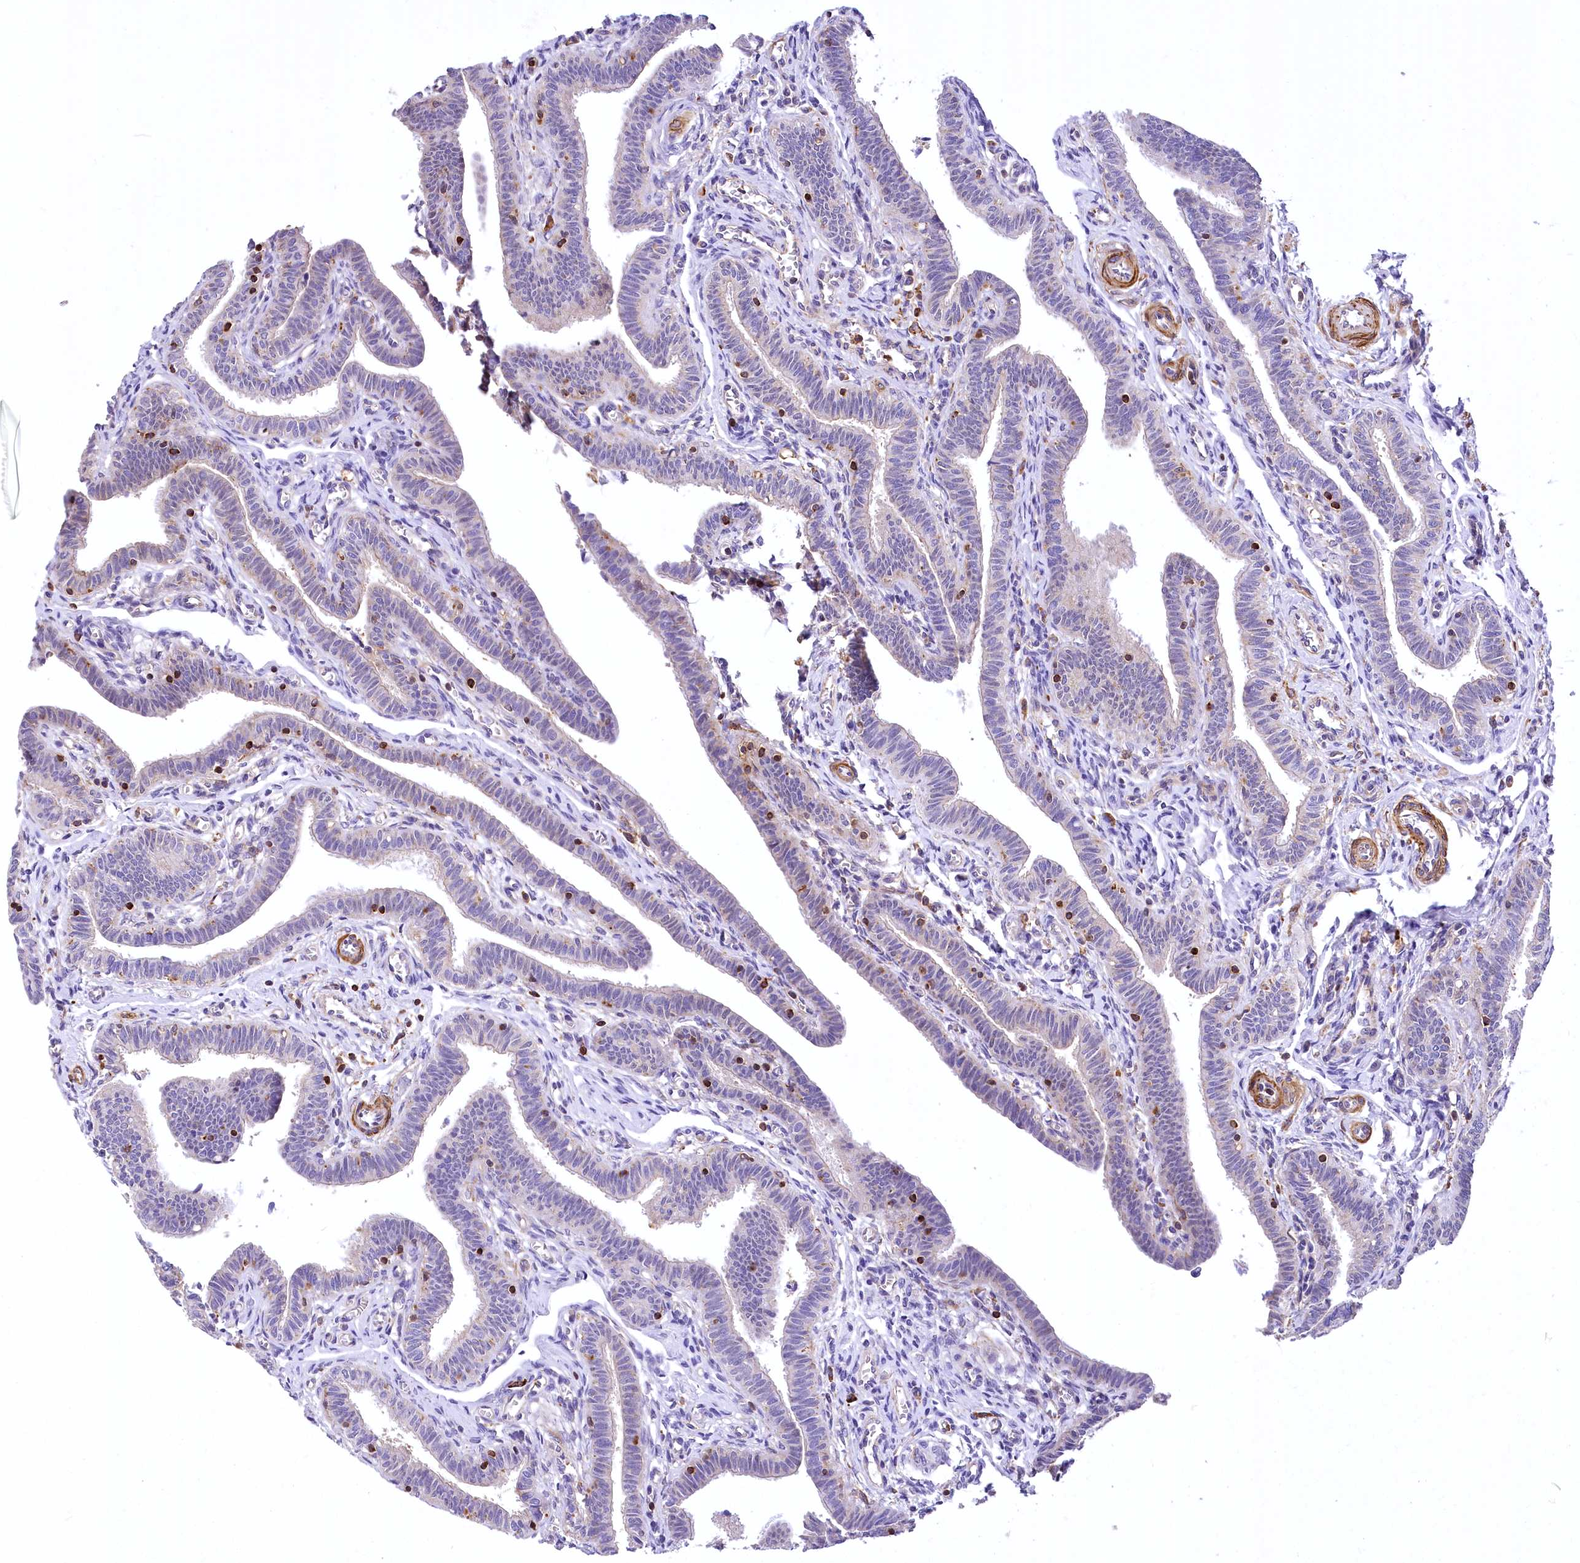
{"staining": {"intensity": "moderate", "quantity": "<25%", "location": "cytoplasmic/membranous"}, "tissue": "fallopian tube", "cell_type": "Glandular cells", "image_type": "normal", "snomed": [{"axis": "morphology", "description": "Normal tissue, NOS"}, {"axis": "topography", "description": "Fallopian tube"}], "caption": "Immunohistochemical staining of benign fallopian tube displays <25% levels of moderate cytoplasmic/membranous protein expression in approximately <25% of glandular cells. (IHC, brightfield microscopy, high magnification).", "gene": "DPP3", "patient": {"sex": "female", "age": 36}}